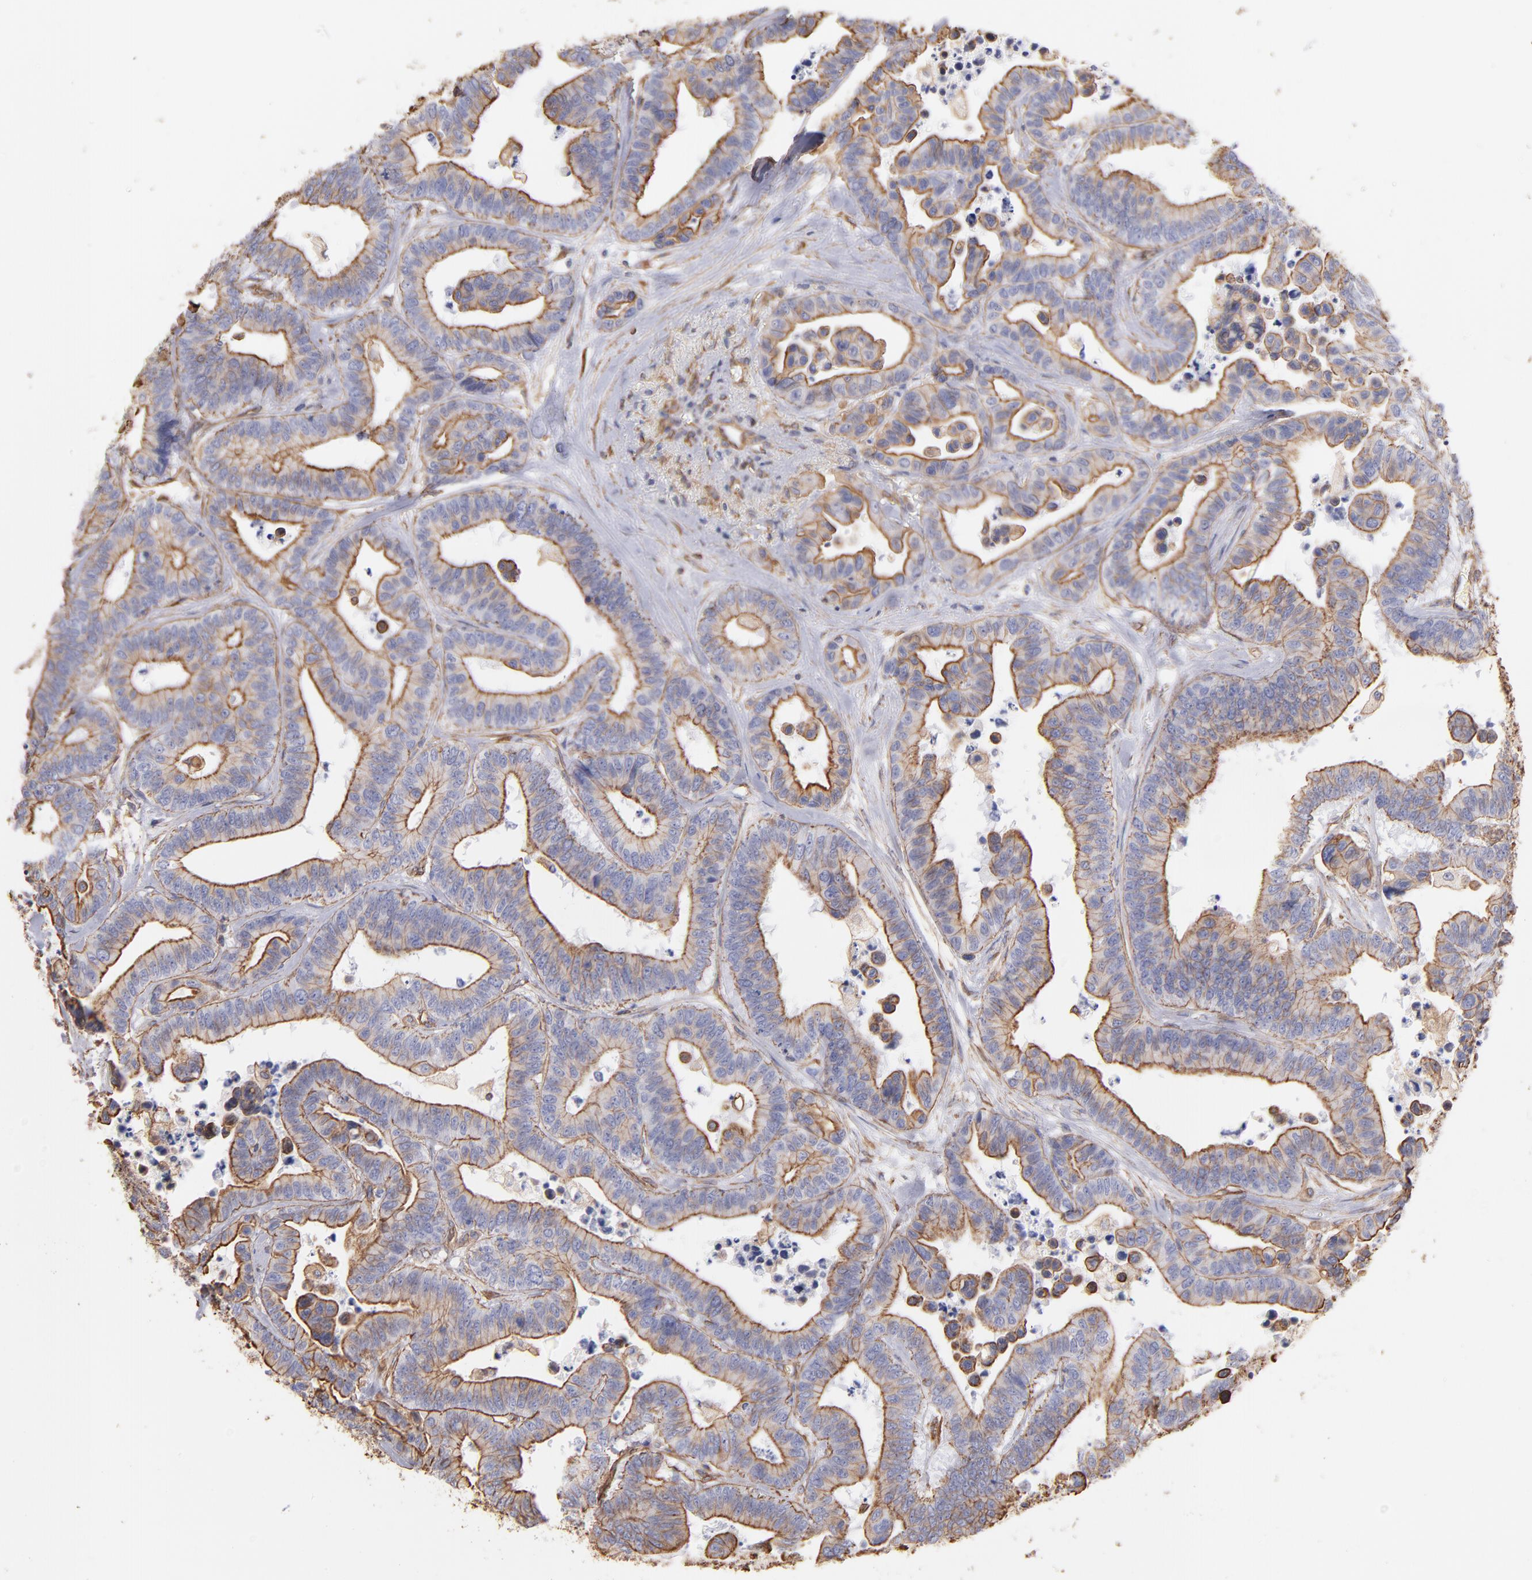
{"staining": {"intensity": "strong", "quantity": ">75%", "location": "cytoplasmic/membranous"}, "tissue": "colorectal cancer", "cell_type": "Tumor cells", "image_type": "cancer", "snomed": [{"axis": "morphology", "description": "Adenocarcinoma, NOS"}, {"axis": "topography", "description": "Colon"}], "caption": "An IHC micrograph of neoplastic tissue is shown. Protein staining in brown highlights strong cytoplasmic/membranous positivity in colorectal cancer within tumor cells.", "gene": "PLEC", "patient": {"sex": "male", "age": 82}}